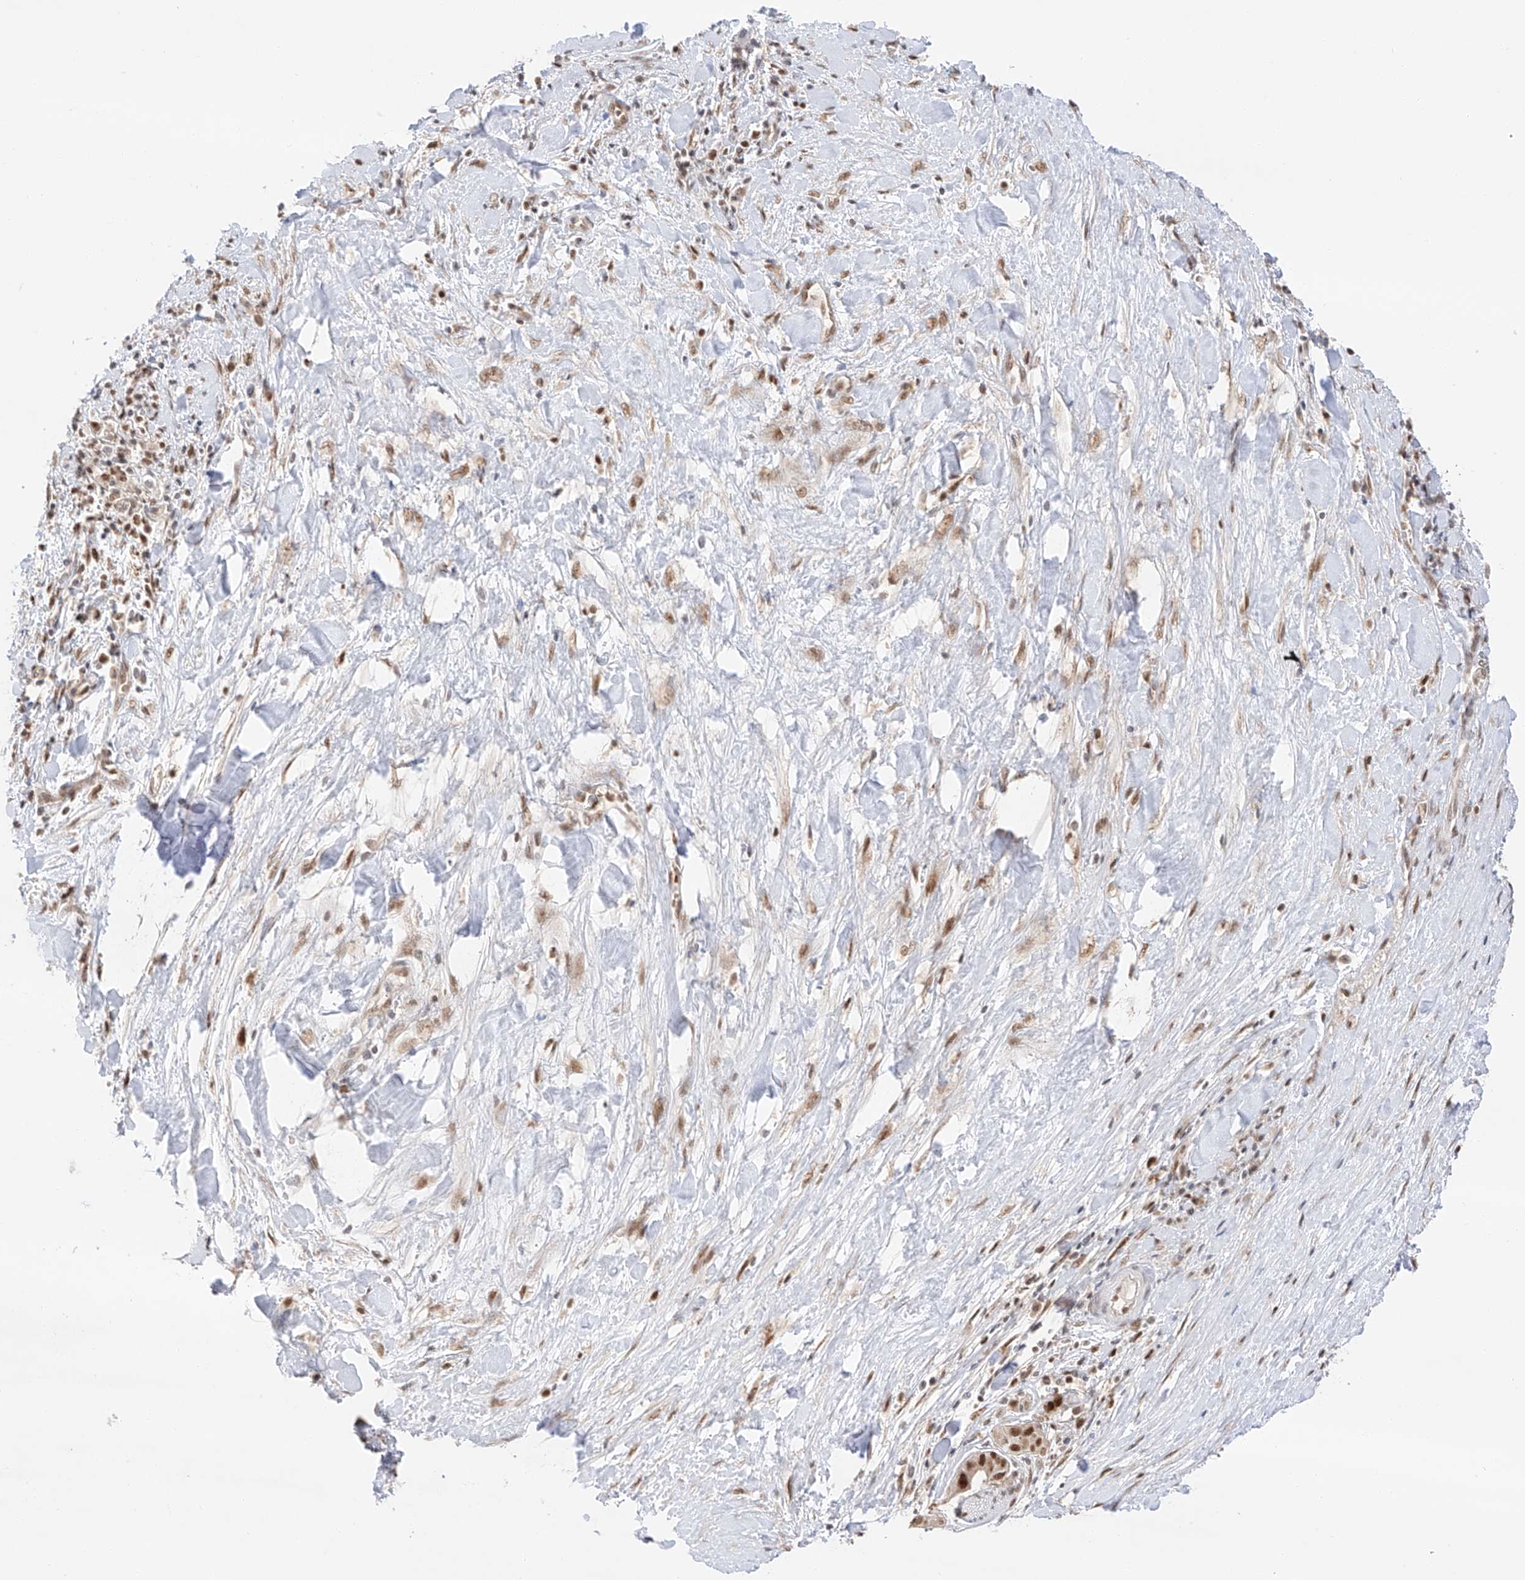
{"staining": {"intensity": "strong", "quantity": ">75%", "location": "nuclear"}, "tissue": "liver cancer", "cell_type": "Tumor cells", "image_type": "cancer", "snomed": [{"axis": "morphology", "description": "Cholangiocarcinoma"}, {"axis": "topography", "description": "Liver"}], "caption": "Tumor cells demonstrate strong nuclear staining in about >75% of cells in cholangiocarcinoma (liver).", "gene": "POGK", "patient": {"sex": "female", "age": 52}}